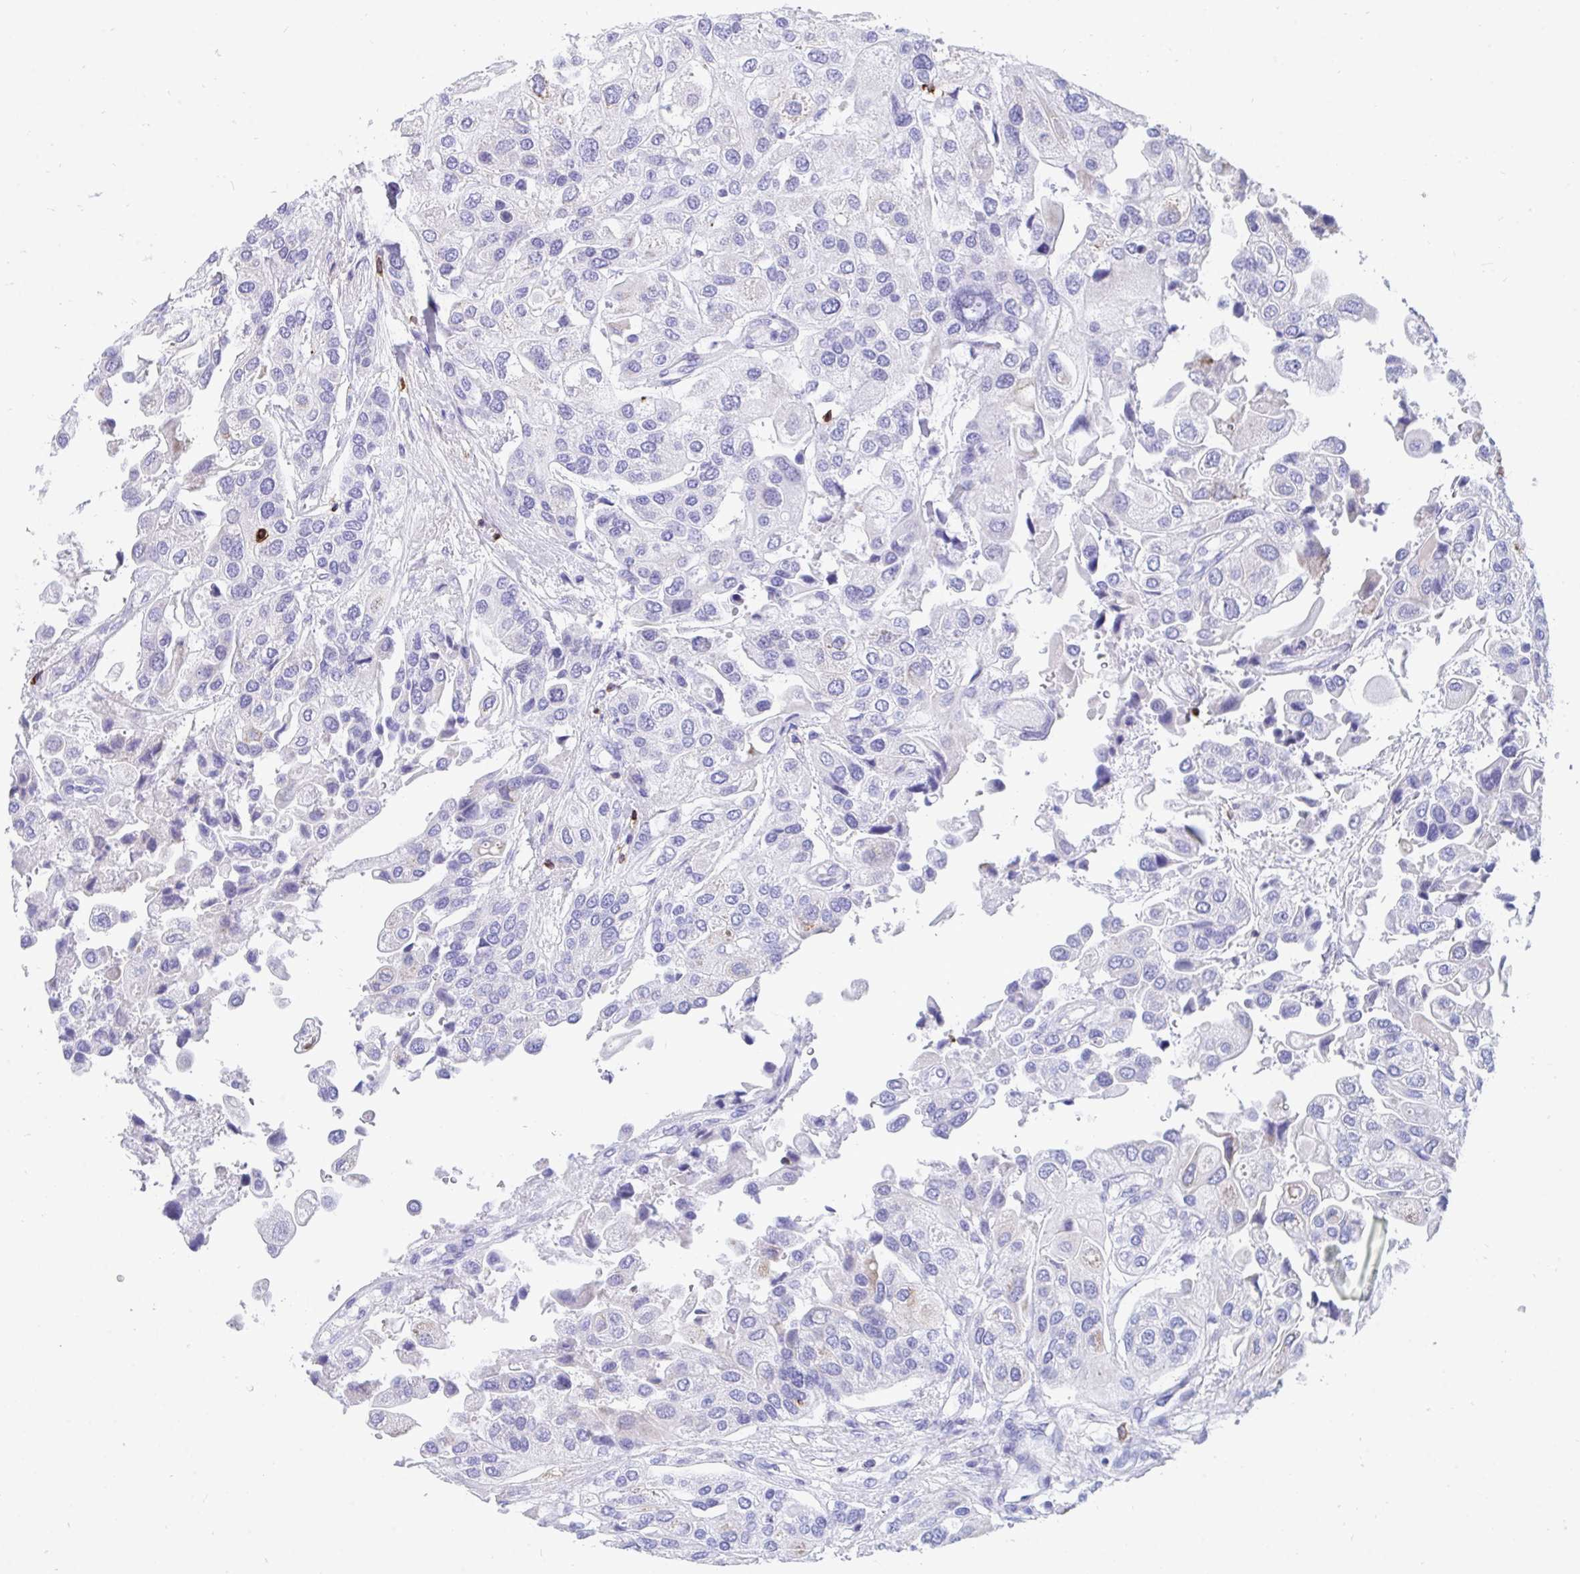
{"staining": {"intensity": "negative", "quantity": "none", "location": "none"}, "tissue": "urothelial cancer", "cell_type": "Tumor cells", "image_type": "cancer", "snomed": [{"axis": "morphology", "description": "Urothelial carcinoma, High grade"}, {"axis": "topography", "description": "Urinary bladder"}], "caption": "A high-resolution micrograph shows immunohistochemistry staining of urothelial carcinoma (high-grade), which shows no significant expression in tumor cells. Nuclei are stained in blue.", "gene": "CD7", "patient": {"sex": "female", "age": 64}}